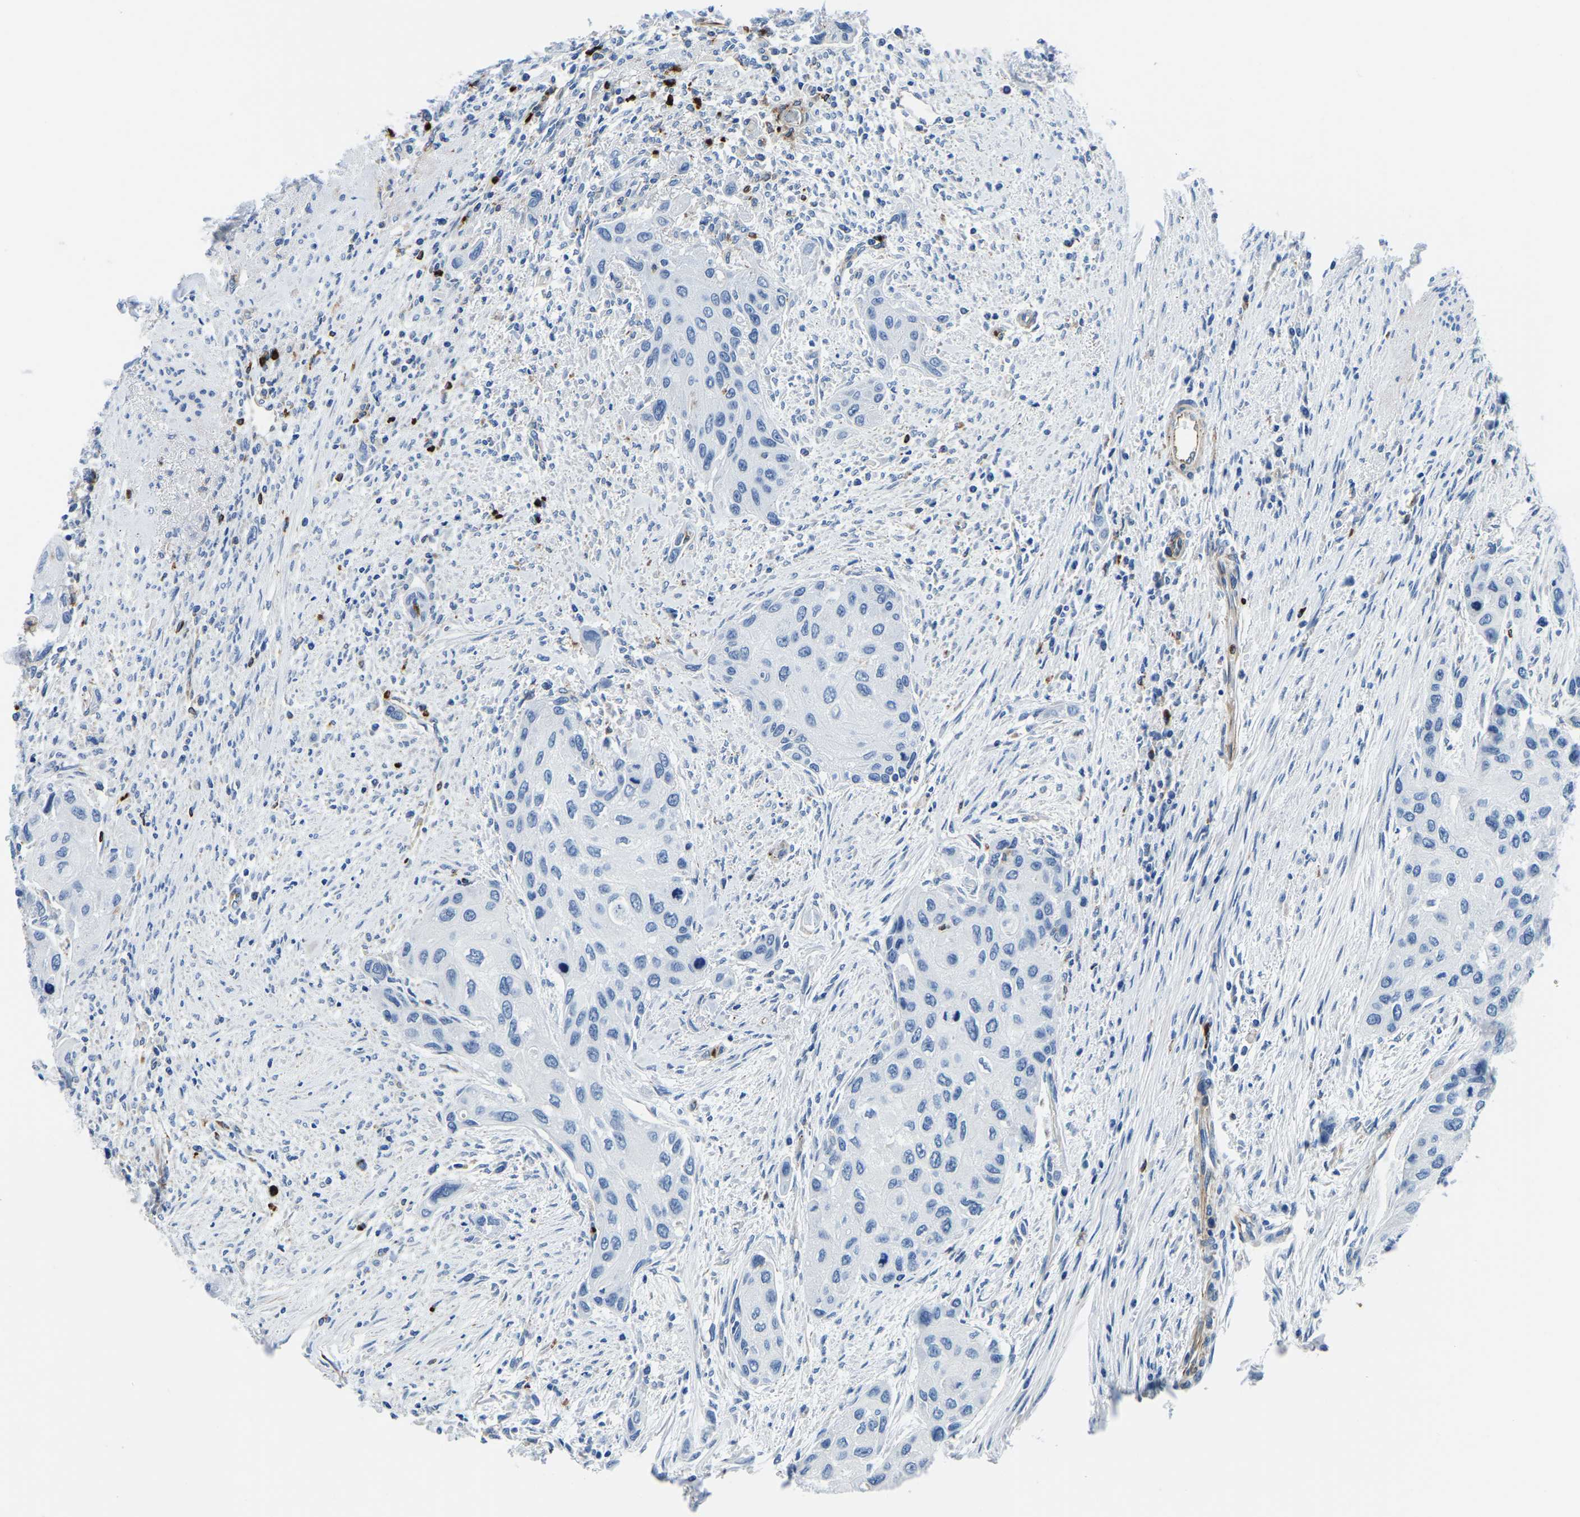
{"staining": {"intensity": "negative", "quantity": "none", "location": "none"}, "tissue": "urothelial cancer", "cell_type": "Tumor cells", "image_type": "cancer", "snomed": [{"axis": "morphology", "description": "Urothelial carcinoma, High grade"}, {"axis": "topography", "description": "Urinary bladder"}], "caption": "The image displays no significant positivity in tumor cells of urothelial carcinoma (high-grade).", "gene": "MS4A3", "patient": {"sex": "female", "age": 56}}